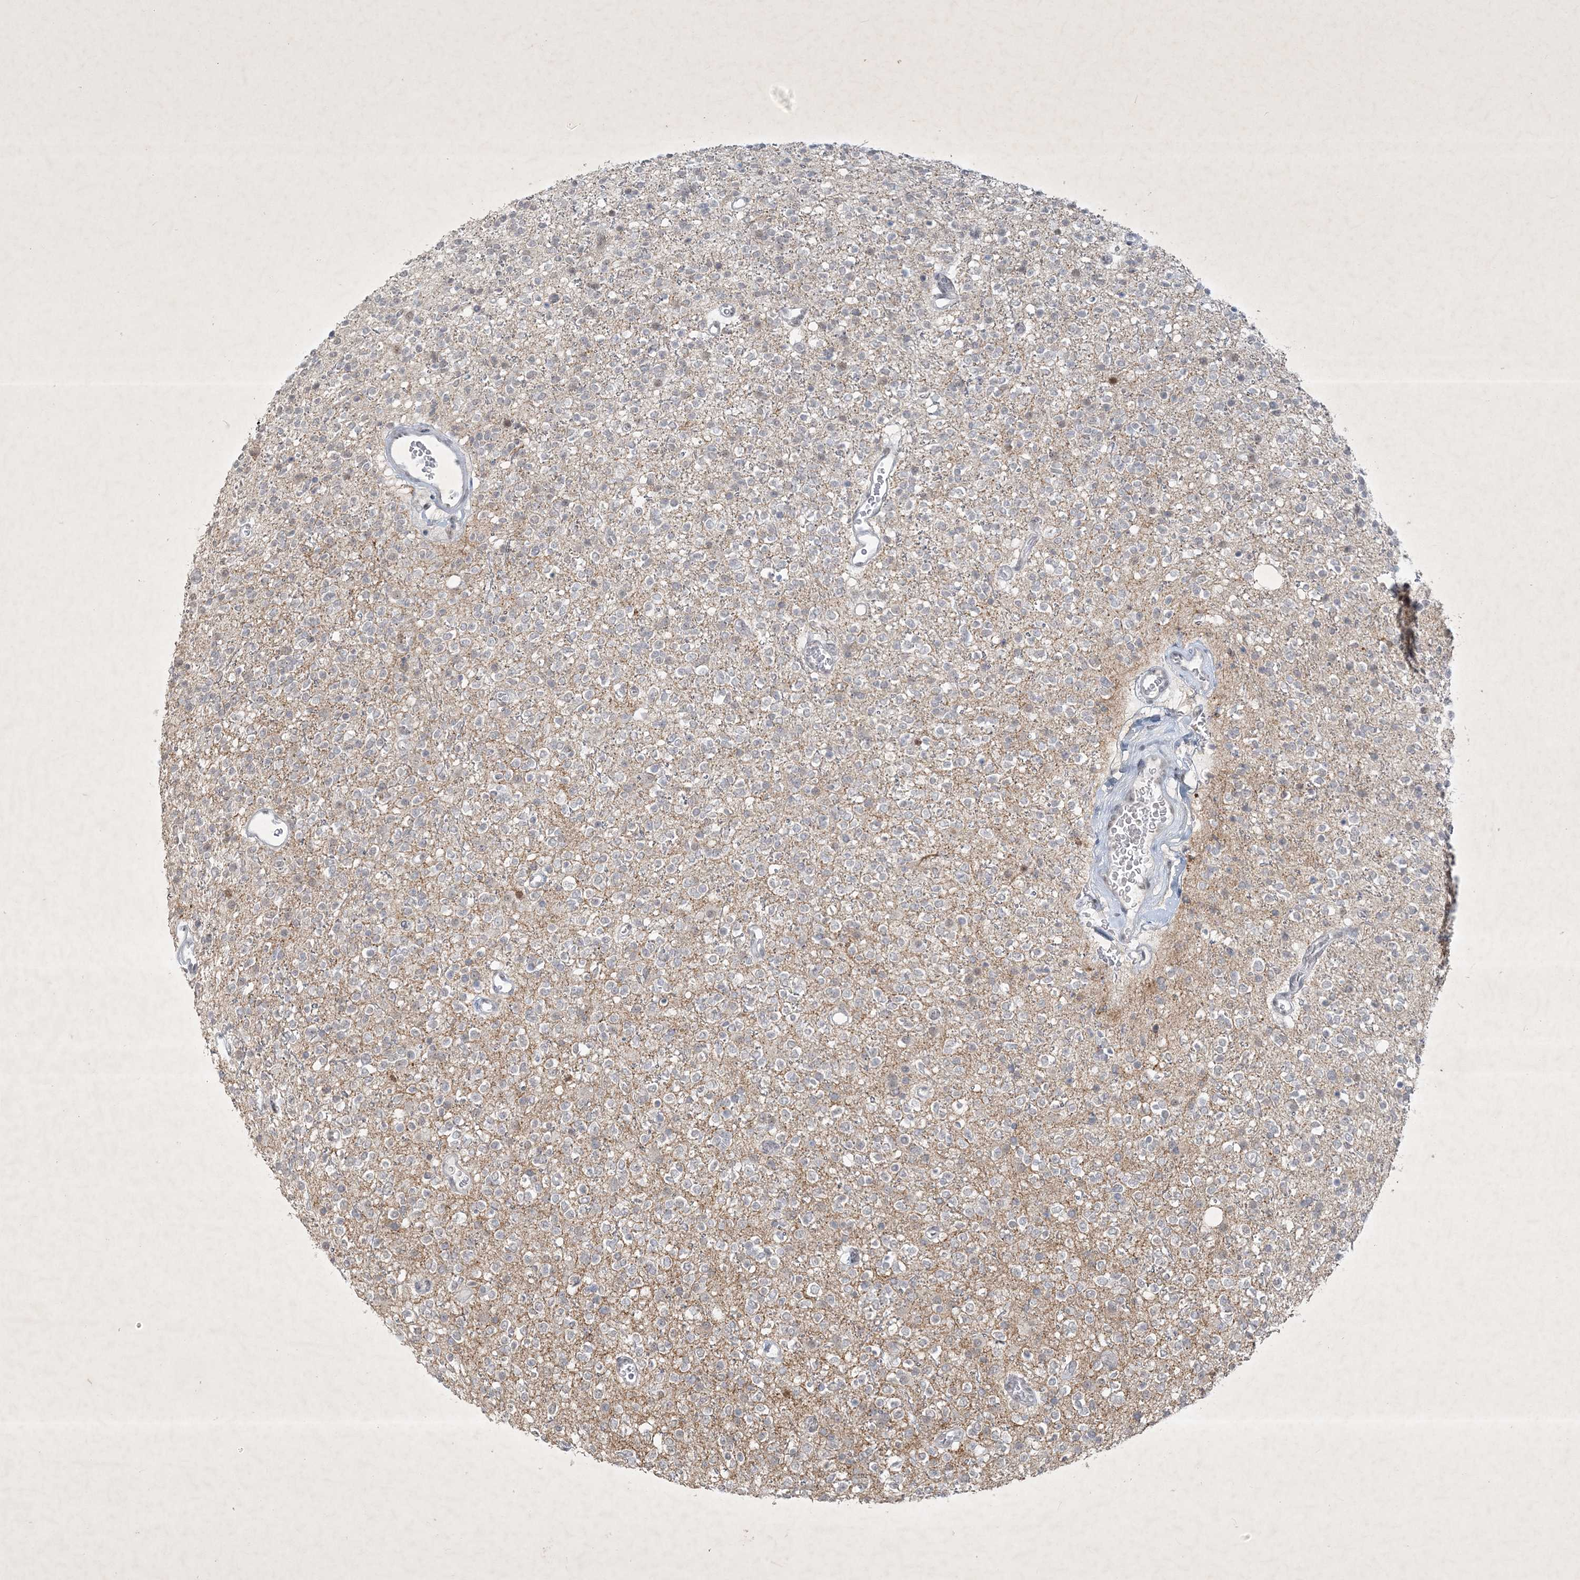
{"staining": {"intensity": "negative", "quantity": "none", "location": "none"}, "tissue": "glioma", "cell_type": "Tumor cells", "image_type": "cancer", "snomed": [{"axis": "morphology", "description": "Glioma, malignant, High grade"}, {"axis": "topography", "description": "Brain"}], "caption": "Glioma was stained to show a protein in brown. There is no significant staining in tumor cells.", "gene": "ZBTB9", "patient": {"sex": "male", "age": 34}}